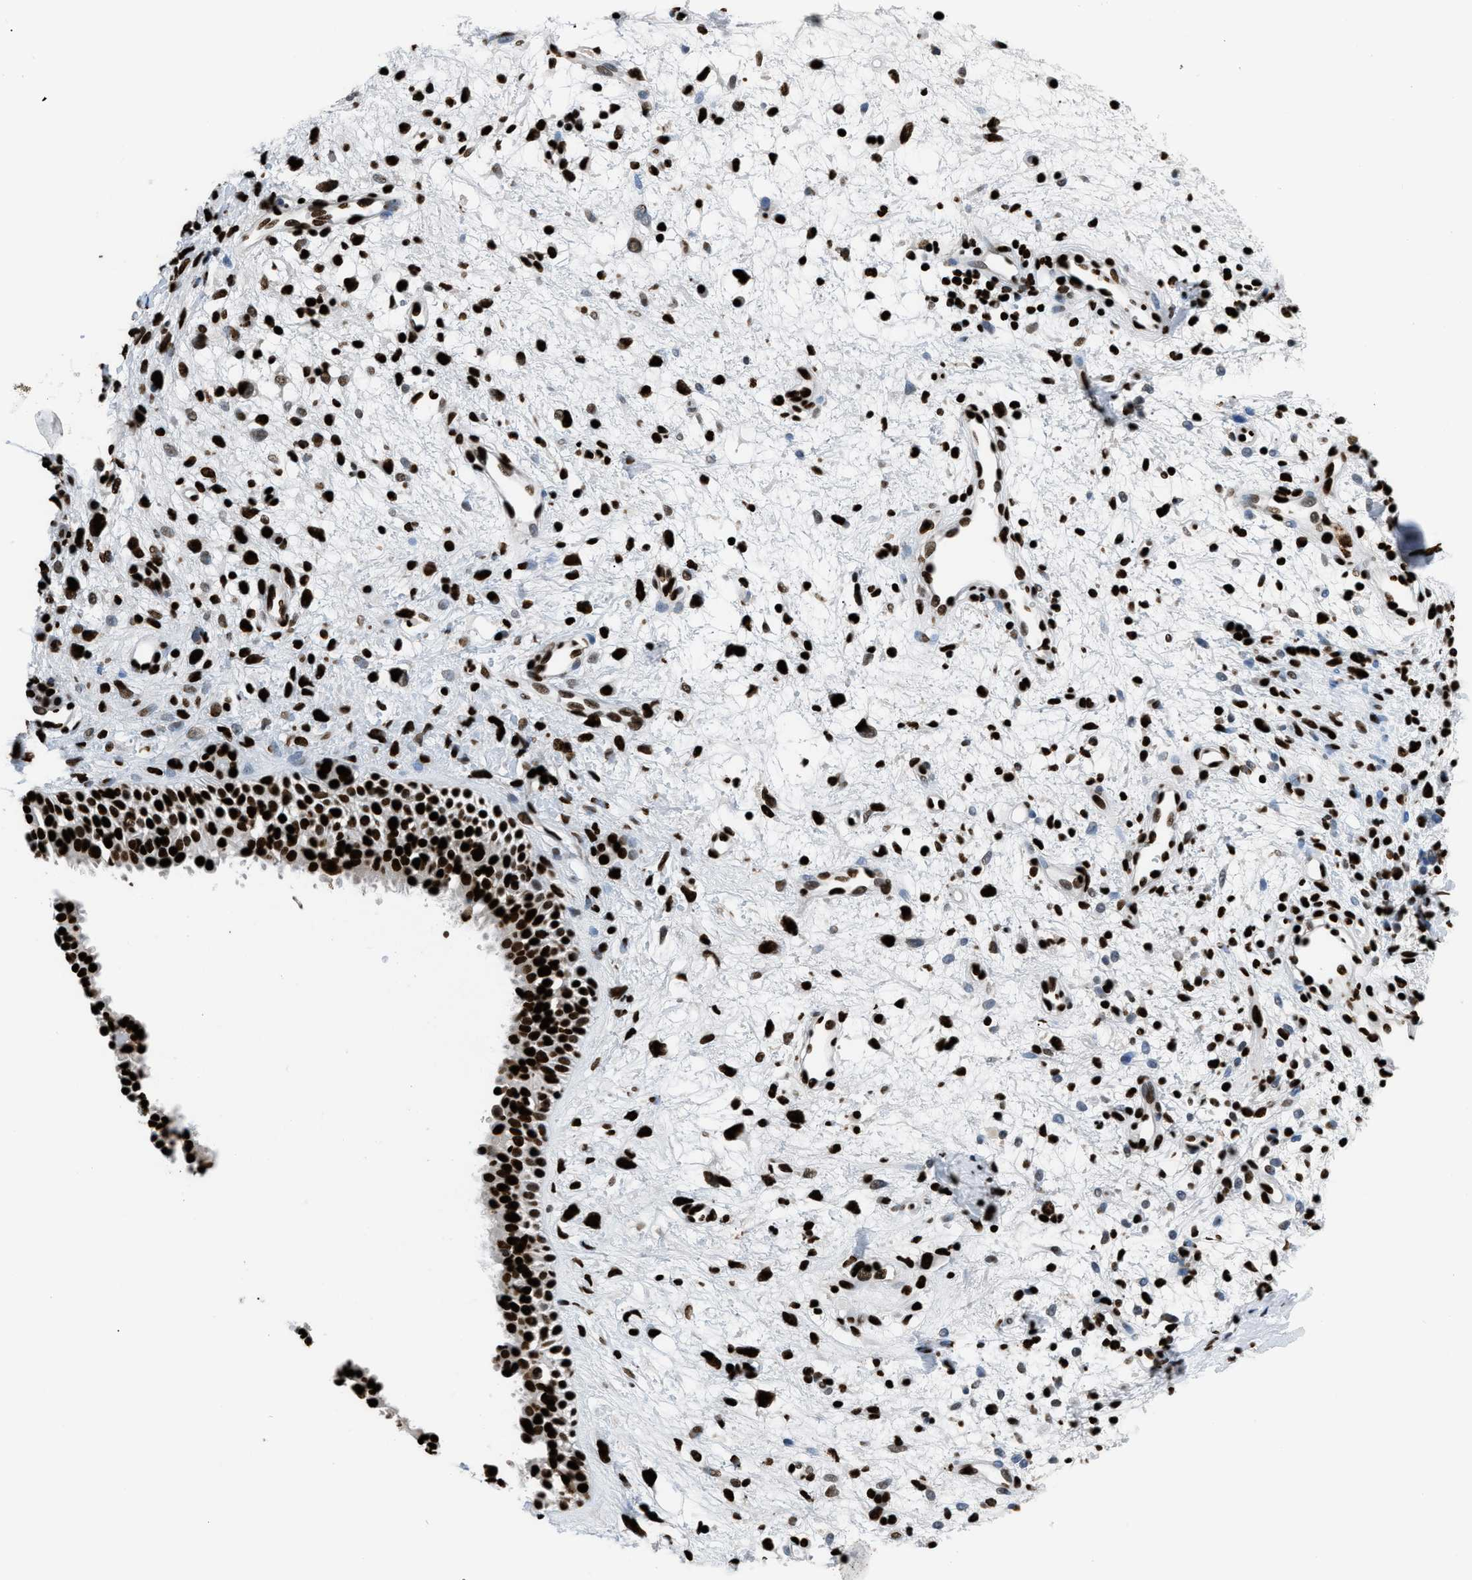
{"staining": {"intensity": "strong", "quantity": ">75%", "location": "nuclear"}, "tissue": "nasopharynx", "cell_type": "Respiratory epithelial cells", "image_type": "normal", "snomed": [{"axis": "morphology", "description": "Normal tissue, NOS"}, {"axis": "topography", "description": "Nasopharynx"}], "caption": "A high-resolution histopathology image shows immunohistochemistry (IHC) staining of unremarkable nasopharynx, which reveals strong nuclear expression in approximately >75% of respiratory epithelial cells. Nuclei are stained in blue.", "gene": "HNRNPM", "patient": {"sex": "male", "age": 22}}